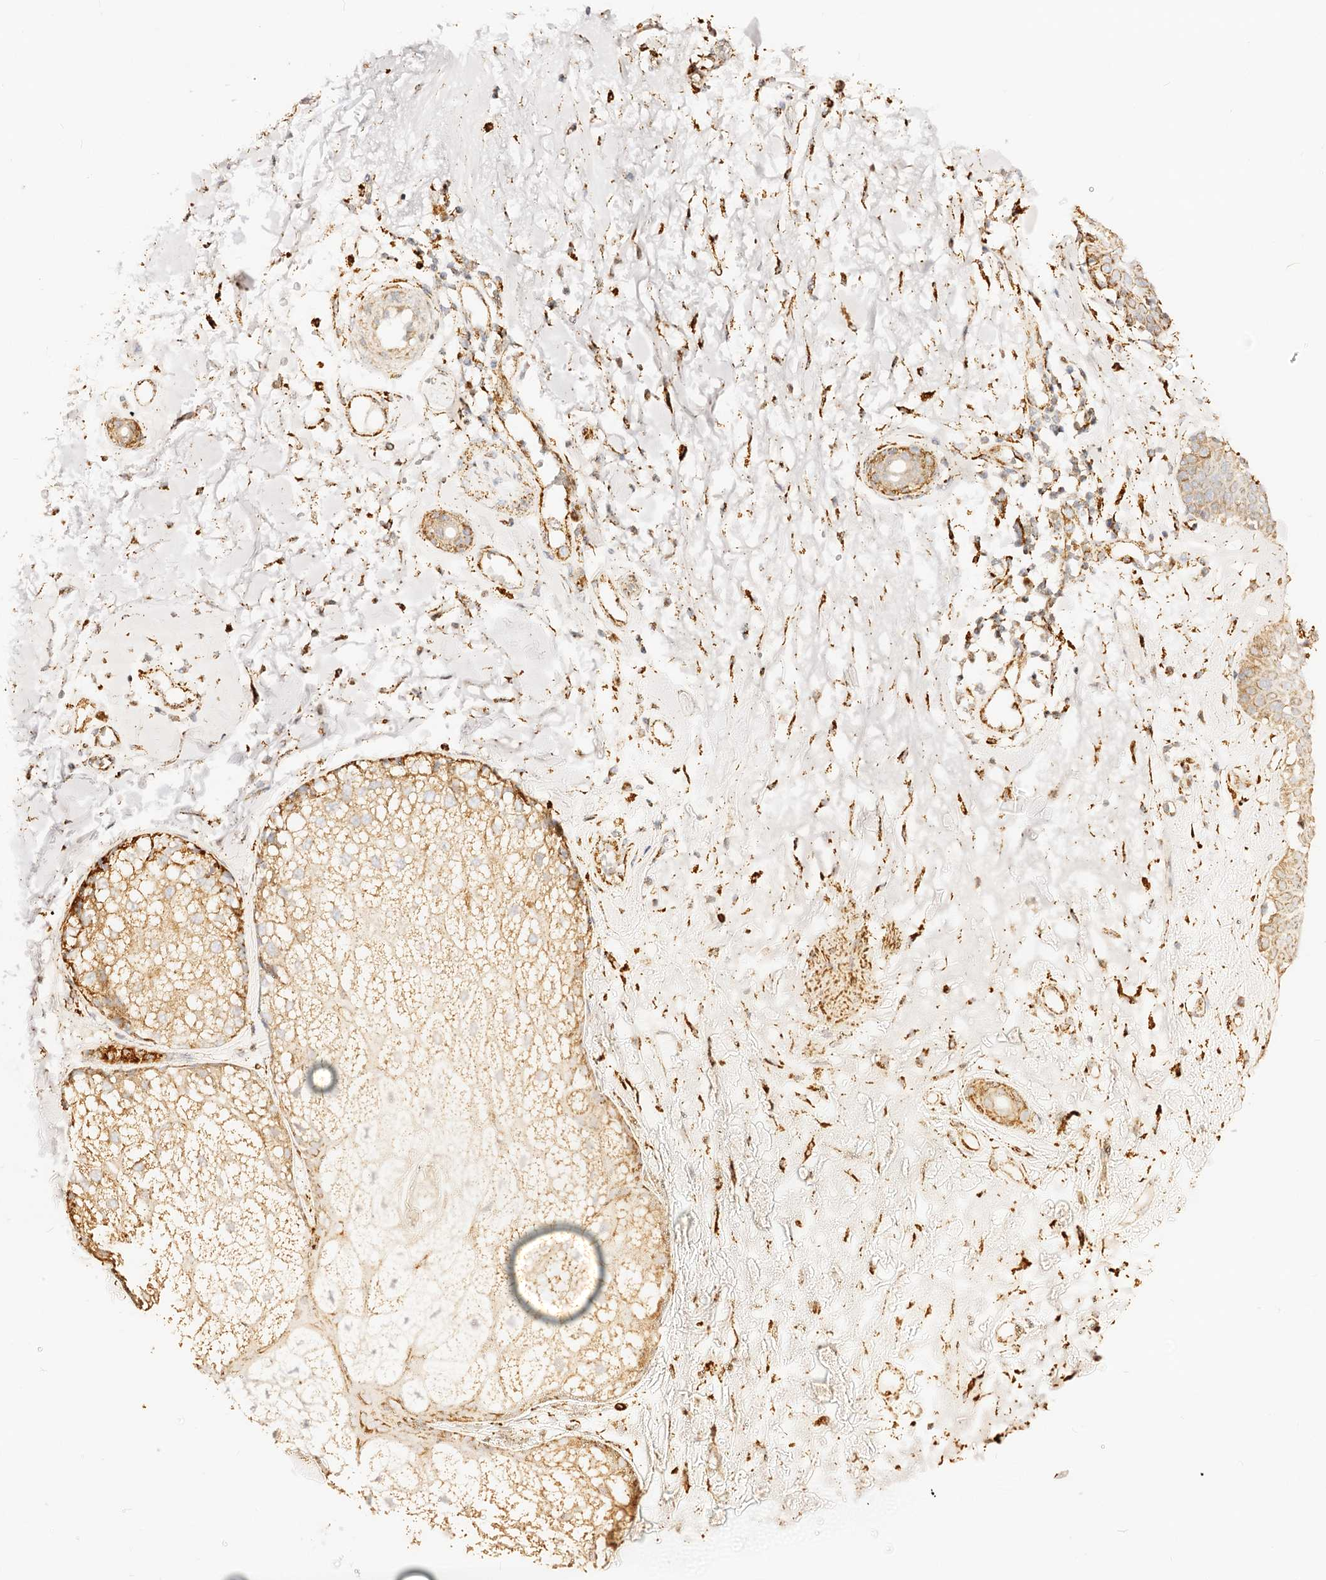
{"staining": {"intensity": "moderate", "quantity": "25%-75%", "location": "cytoplasmic/membranous"}, "tissue": "skin cancer", "cell_type": "Tumor cells", "image_type": "cancer", "snomed": [{"axis": "morphology", "description": "Basal cell carcinoma"}, {"axis": "topography", "description": "Skin"}], "caption": "A brown stain highlights moderate cytoplasmic/membranous positivity of a protein in human skin cancer (basal cell carcinoma) tumor cells. (Brightfield microscopy of DAB IHC at high magnification).", "gene": "MAOB", "patient": {"sex": "male", "age": 85}}